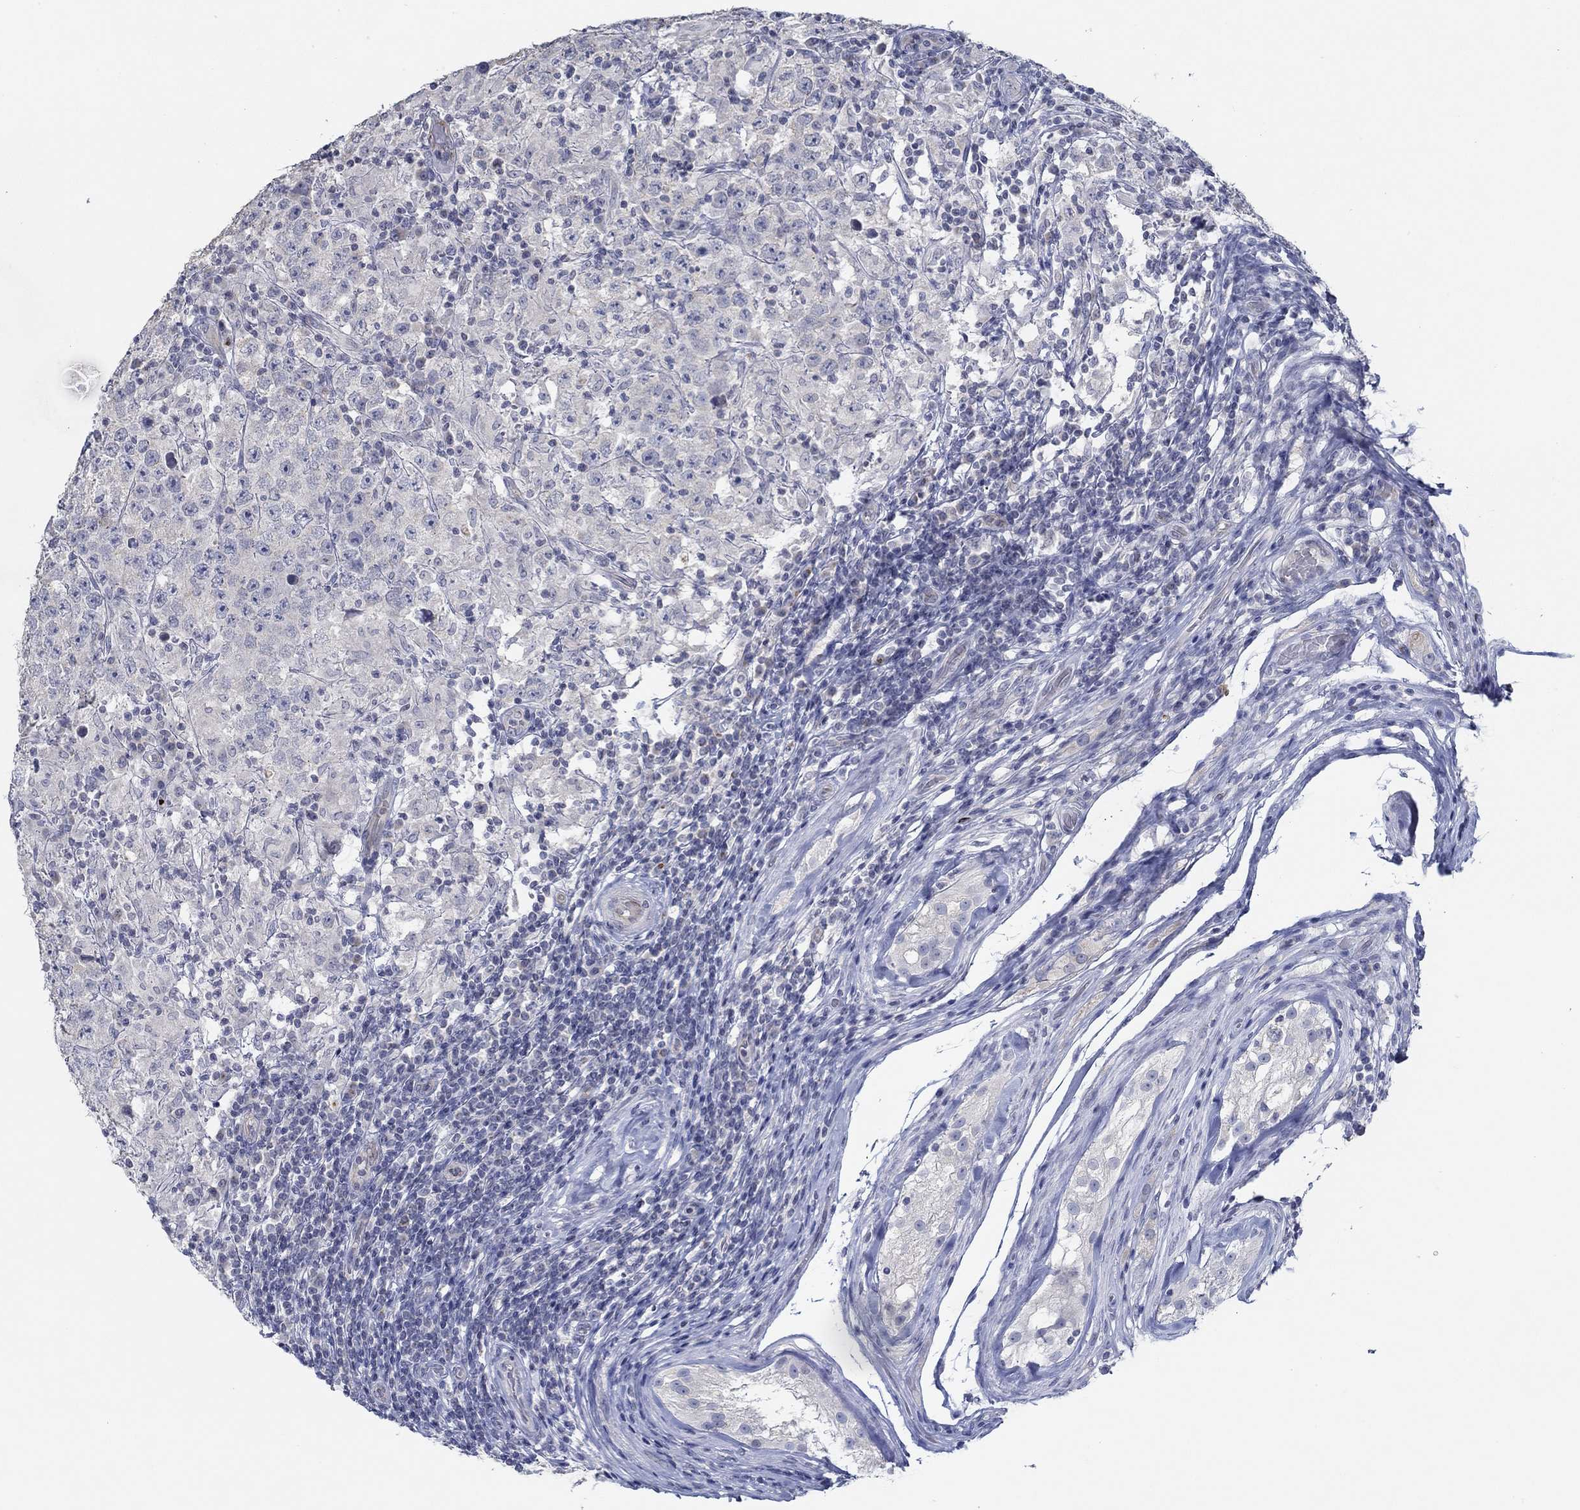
{"staining": {"intensity": "negative", "quantity": "none", "location": "none"}, "tissue": "testis cancer", "cell_type": "Tumor cells", "image_type": "cancer", "snomed": [{"axis": "morphology", "description": "Seminoma, NOS"}, {"axis": "morphology", "description": "Carcinoma, Embryonal, NOS"}, {"axis": "topography", "description": "Testis"}], "caption": "An immunohistochemistry histopathology image of testis embryonal carcinoma is shown. There is no staining in tumor cells of testis embryonal carcinoma. (Brightfield microscopy of DAB IHC at high magnification).", "gene": "GJA5", "patient": {"sex": "male", "age": 41}}